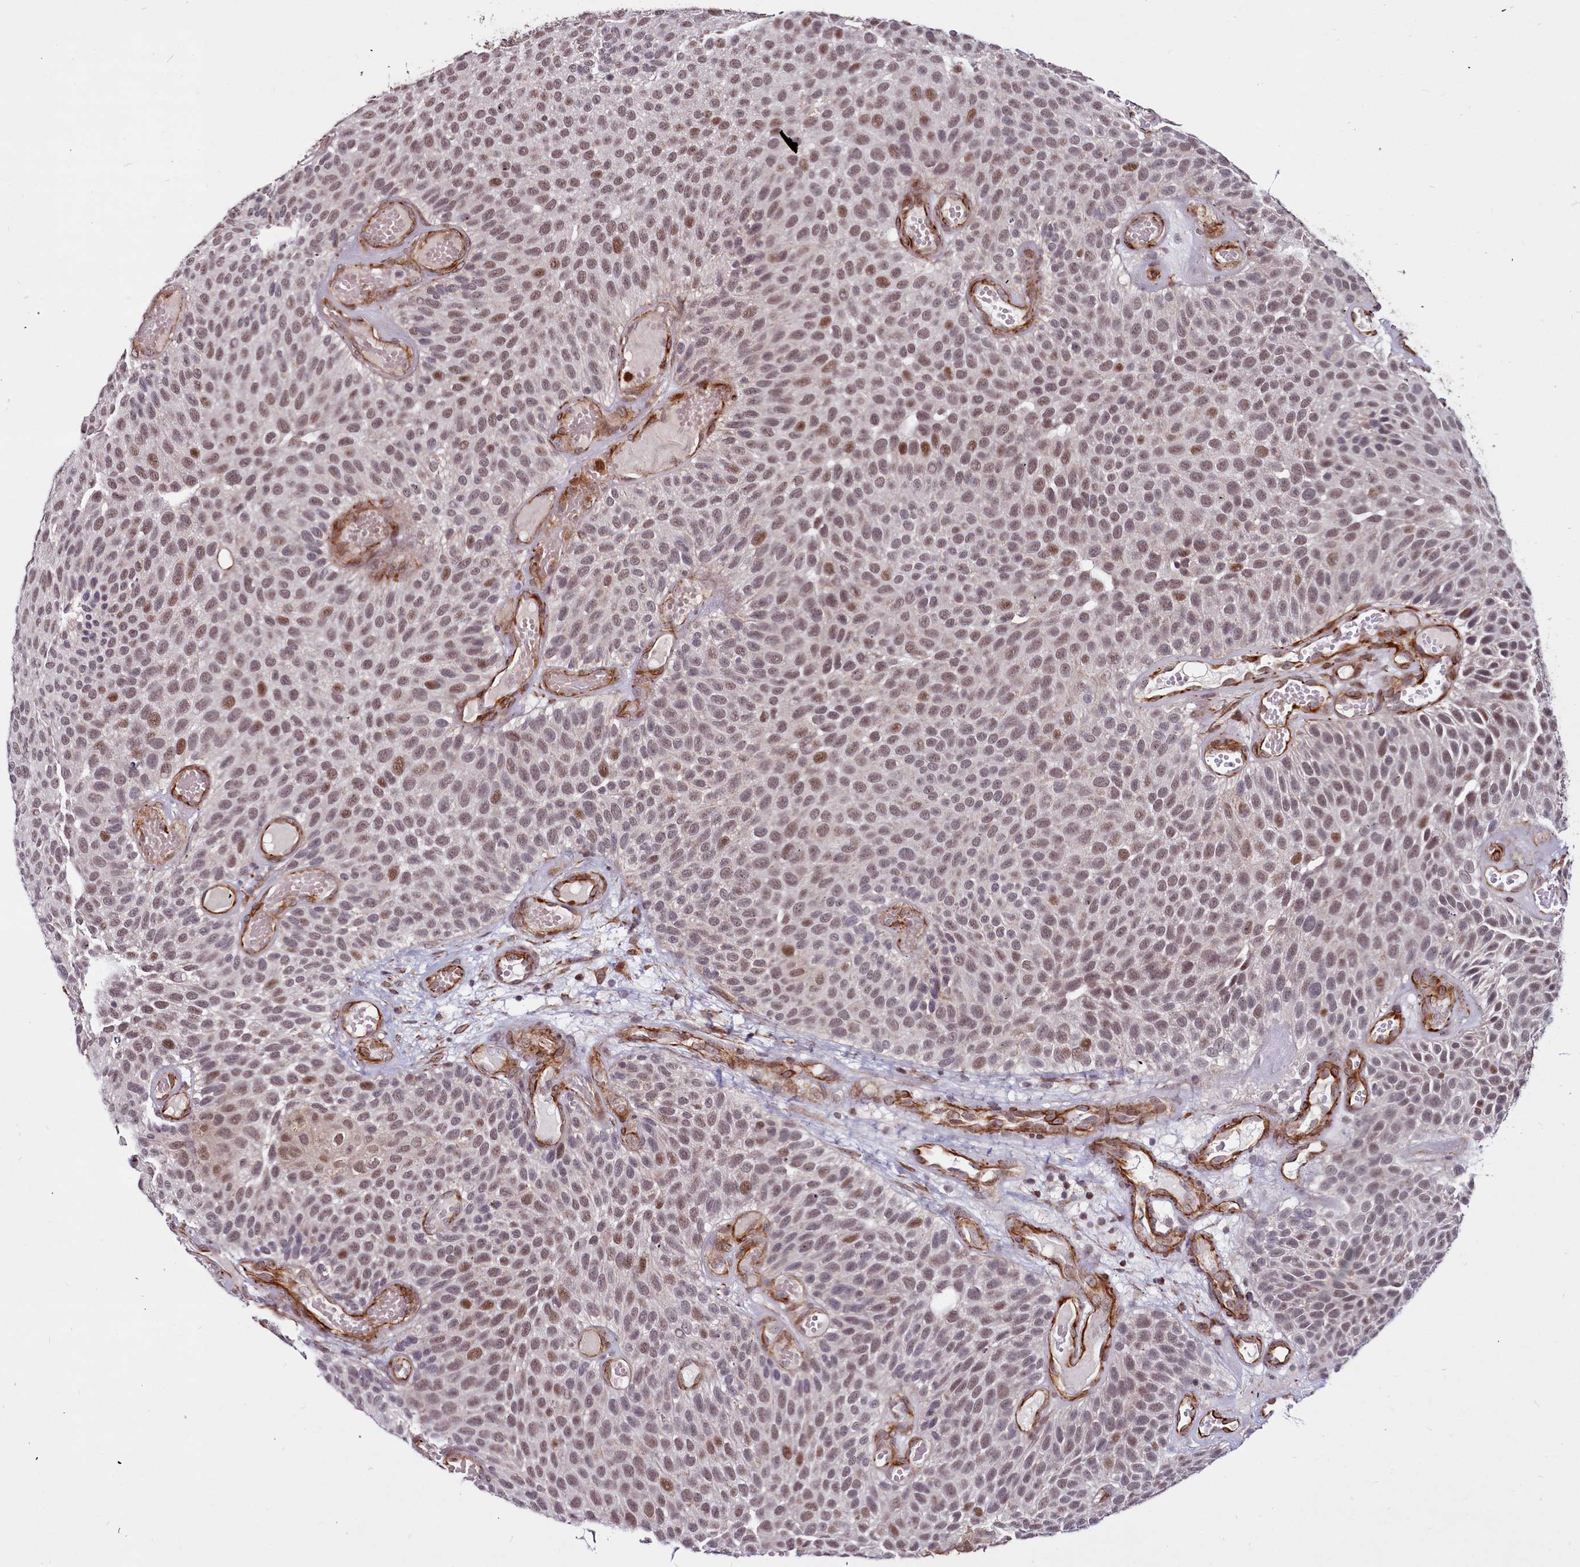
{"staining": {"intensity": "weak", "quantity": "25%-75%", "location": "nuclear"}, "tissue": "urothelial cancer", "cell_type": "Tumor cells", "image_type": "cancer", "snomed": [{"axis": "morphology", "description": "Urothelial carcinoma, Low grade"}, {"axis": "topography", "description": "Urinary bladder"}], "caption": "Low-grade urothelial carcinoma was stained to show a protein in brown. There is low levels of weak nuclear positivity in approximately 25%-75% of tumor cells.", "gene": "CLK3", "patient": {"sex": "male", "age": 89}}